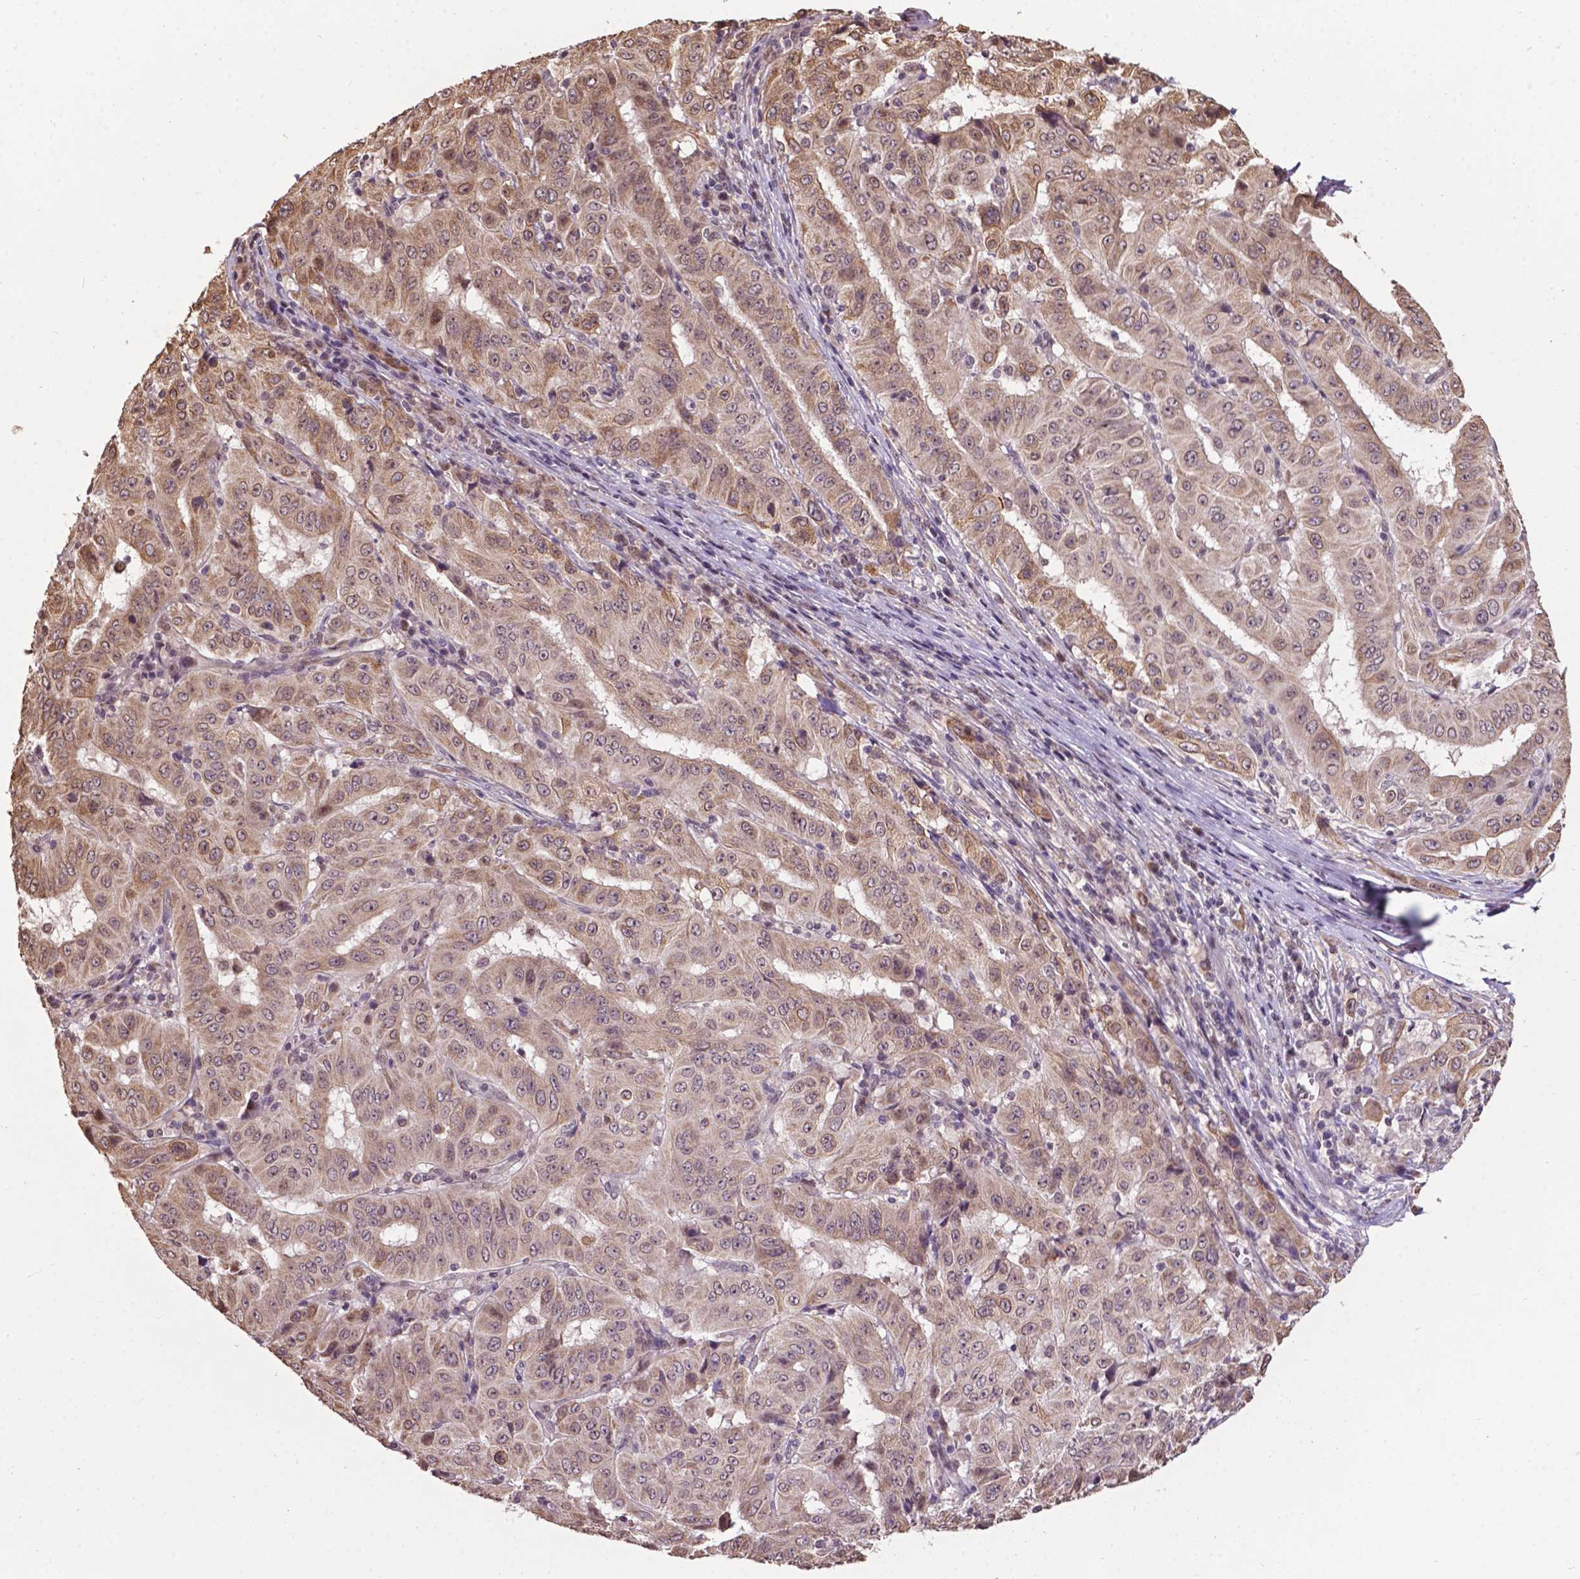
{"staining": {"intensity": "weak", "quantity": ">75%", "location": "cytoplasmic/membranous"}, "tissue": "pancreatic cancer", "cell_type": "Tumor cells", "image_type": "cancer", "snomed": [{"axis": "morphology", "description": "Adenocarcinoma, NOS"}, {"axis": "topography", "description": "Pancreas"}], "caption": "A histopathology image of pancreatic cancer (adenocarcinoma) stained for a protein demonstrates weak cytoplasmic/membranous brown staining in tumor cells.", "gene": "GLRA2", "patient": {"sex": "male", "age": 63}}